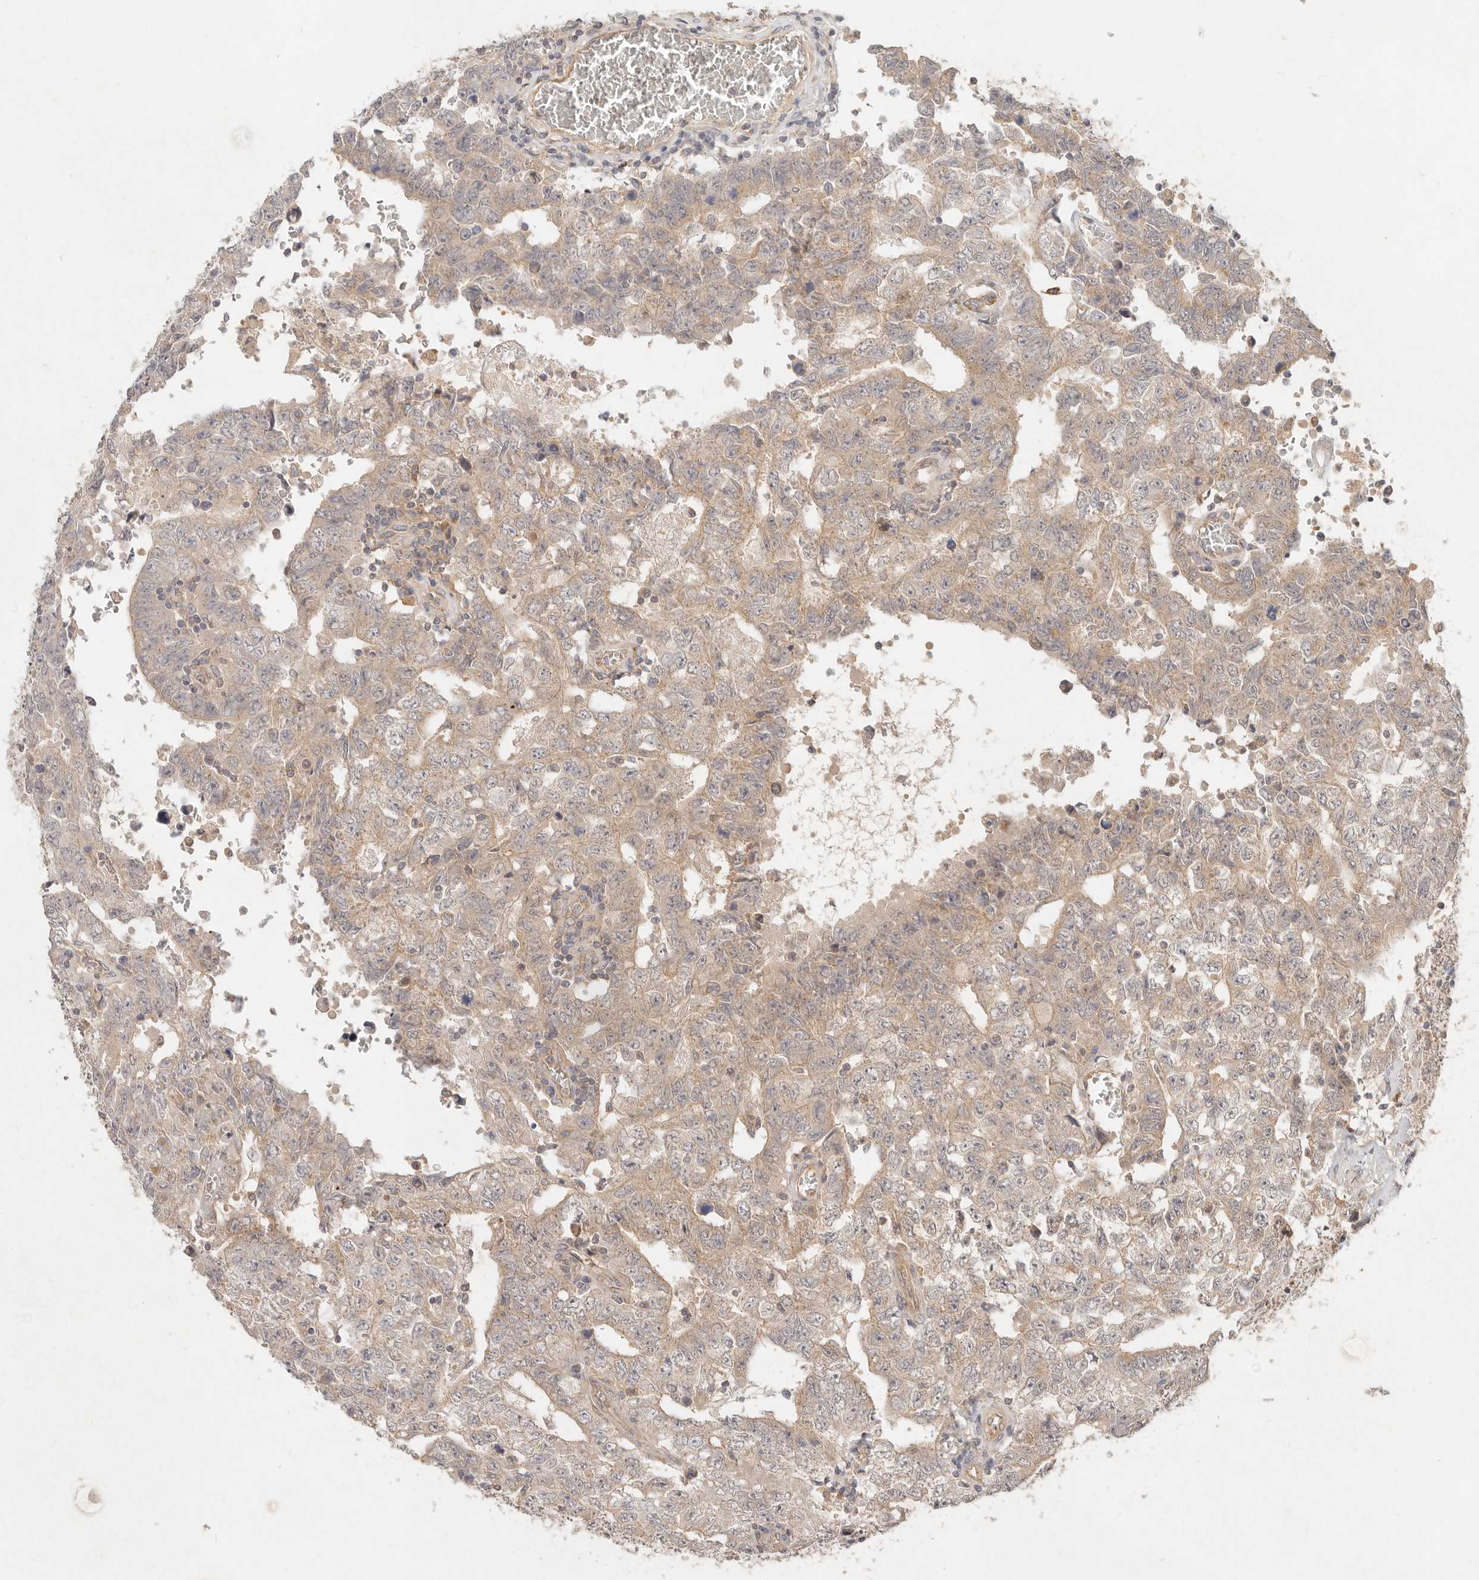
{"staining": {"intensity": "weak", "quantity": "25%-75%", "location": "cytoplasmic/membranous"}, "tissue": "testis cancer", "cell_type": "Tumor cells", "image_type": "cancer", "snomed": [{"axis": "morphology", "description": "Carcinoma, Embryonal, NOS"}, {"axis": "topography", "description": "Testis"}], "caption": "Immunohistochemical staining of testis cancer reveals weak cytoplasmic/membranous protein staining in about 25%-75% of tumor cells. The protein of interest is shown in brown color, while the nuclei are stained blue.", "gene": "HECTD3", "patient": {"sex": "male", "age": 26}}